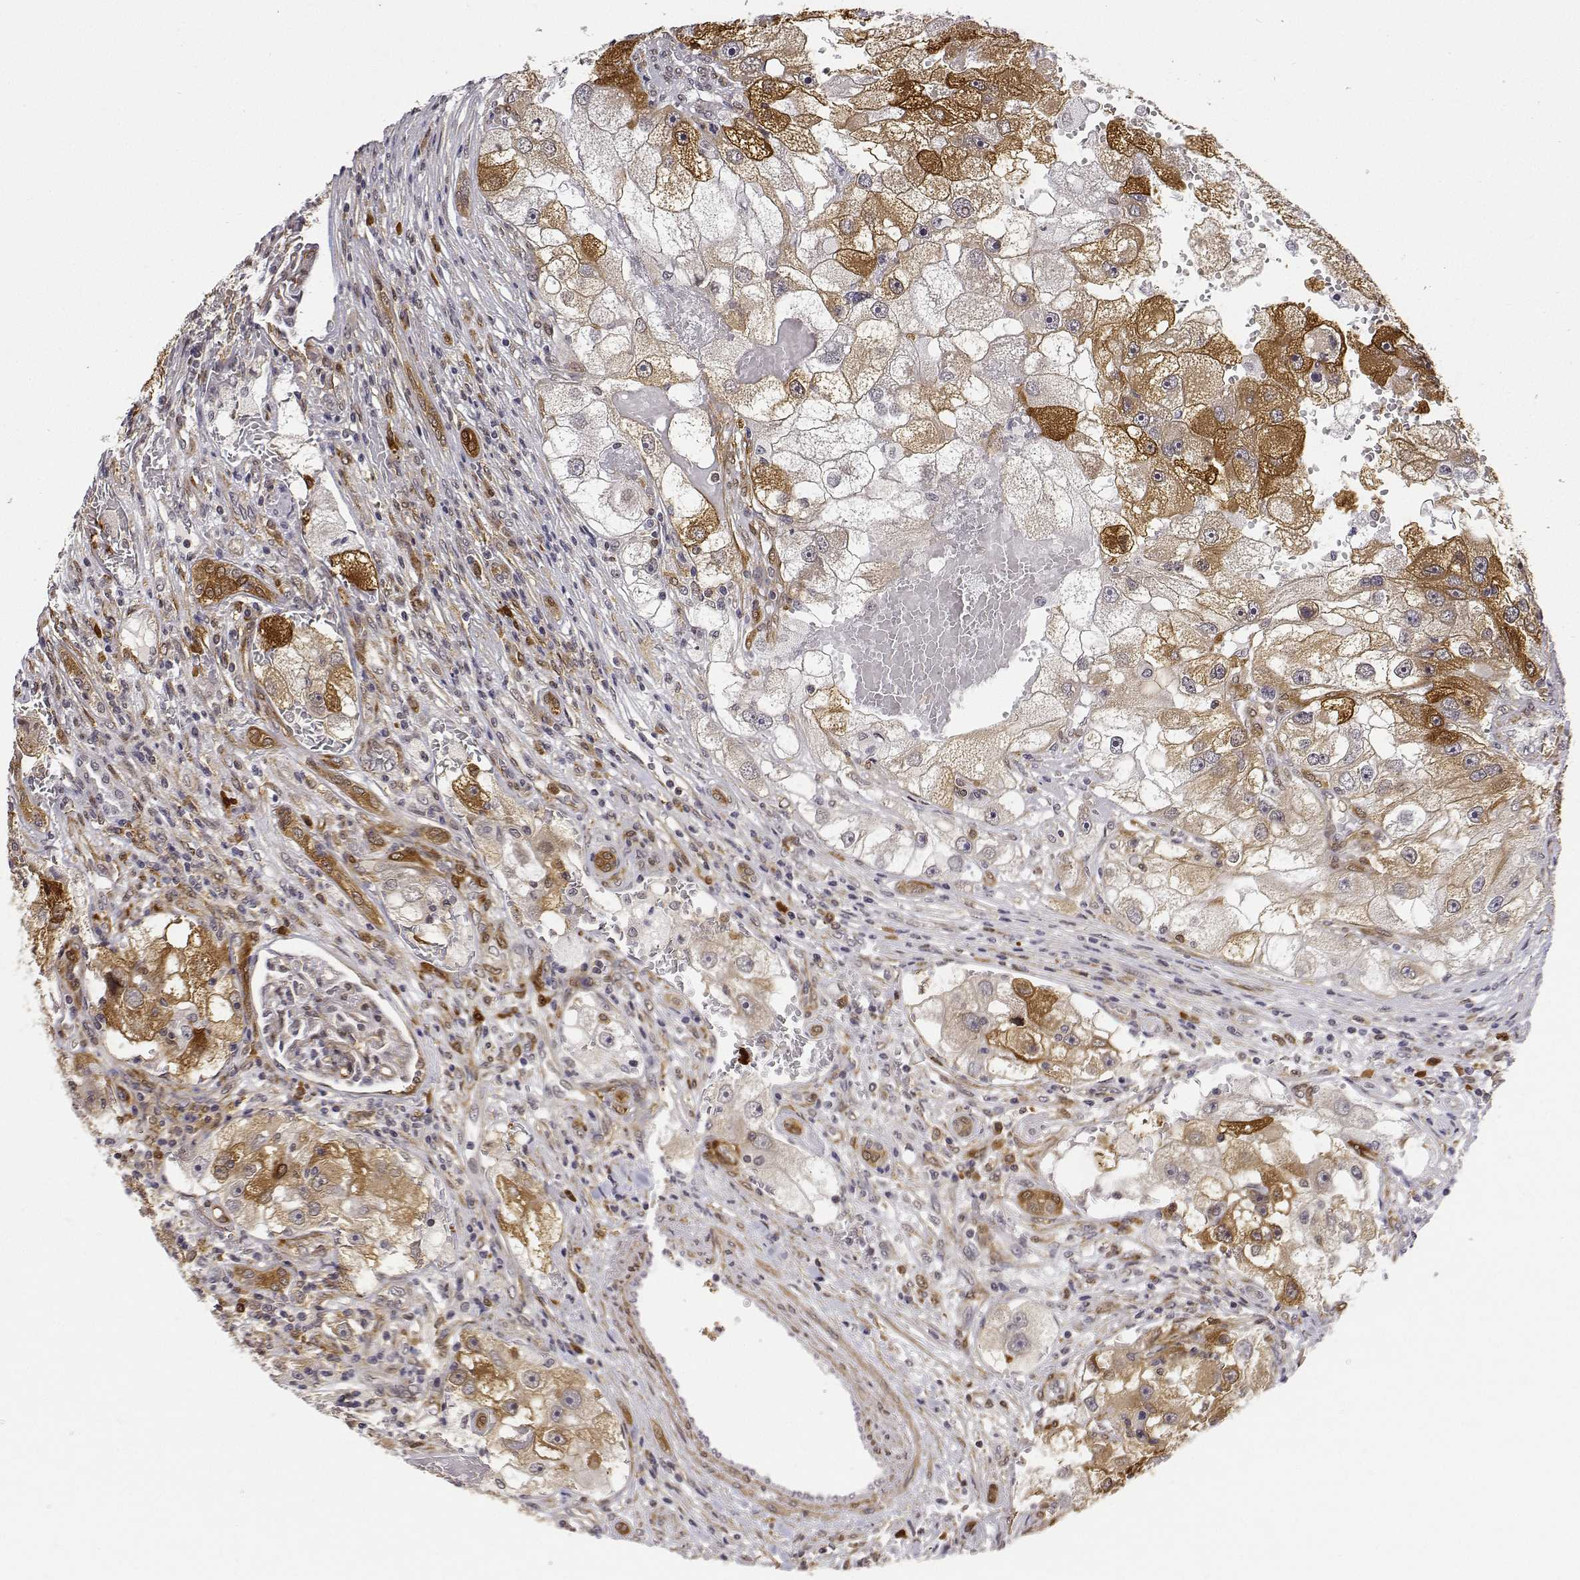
{"staining": {"intensity": "moderate", "quantity": ">75%", "location": "cytoplasmic/membranous,nuclear"}, "tissue": "renal cancer", "cell_type": "Tumor cells", "image_type": "cancer", "snomed": [{"axis": "morphology", "description": "Adenocarcinoma, NOS"}, {"axis": "topography", "description": "Kidney"}], "caption": "Human renal cancer stained for a protein (brown) exhibits moderate cytoplasmic/membranous and nuclear positive positivity in about >75% of tumor cells.", "gene": "PHGDH", "patient": {"sex": "male", "age": 63}}